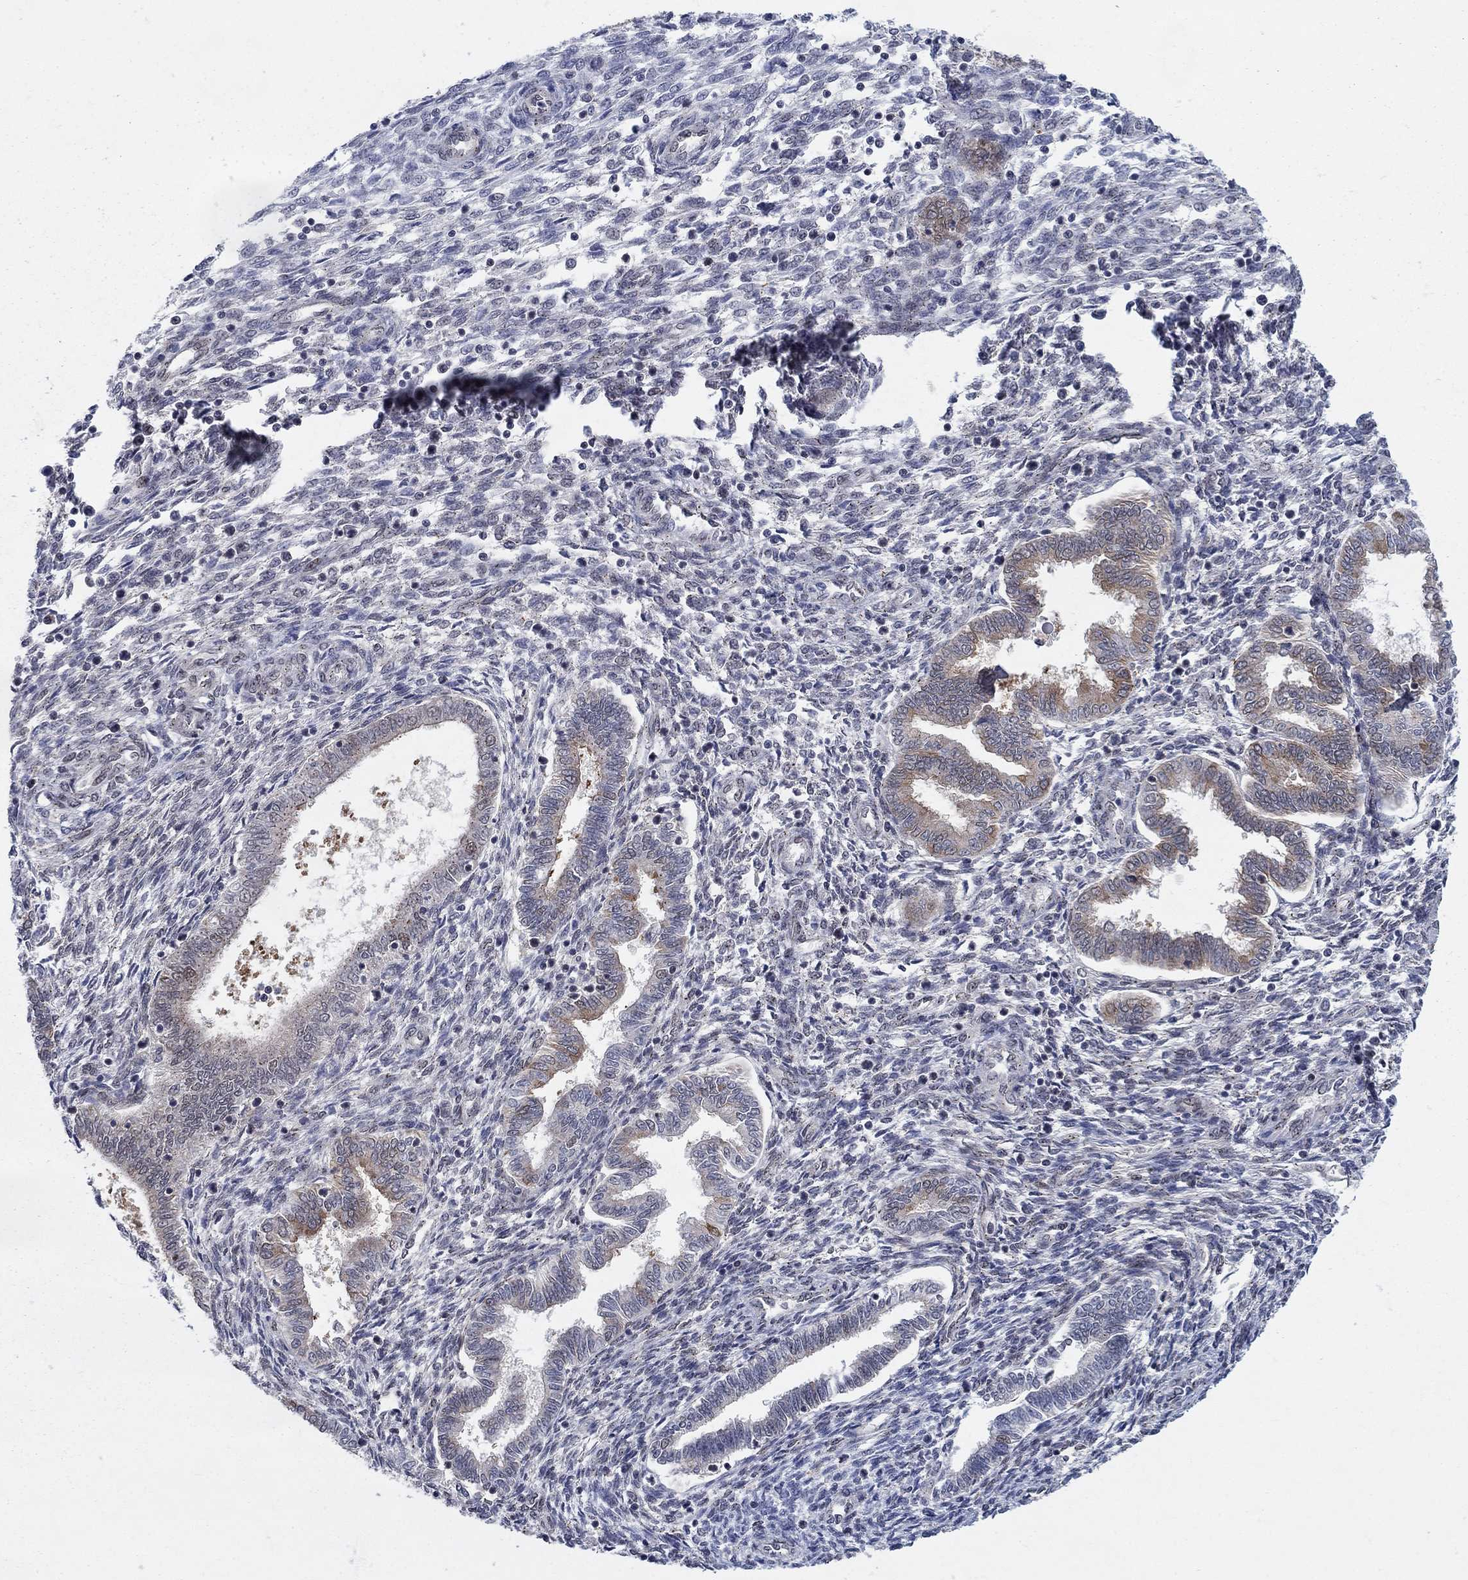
{"staining": {"intensity": "weak", "quantity": "25%-75%", "location": "cytoplasmic/membranous"}, "tissue": "endometrium", "cell_type": "Cells in endometrial stroma", "image_type": "normal", "snomed": [{"axis": "morphology", "description": "Normal tissue, NOS"}, {"axis": "topography", "description": "Endometrium"}], "caption": "Protein expression analysis of unremarkable human endometrium reveals weak cytoplasmic/membranous staining in about 25%-75% of cells in endometrial stroma. (DAB (3,3'-diaminobenzidine) IHC with brightfield microscopy, high magnification).", "gene": "SH3RF1", "patient": {"sex": "female", "age": 42}}